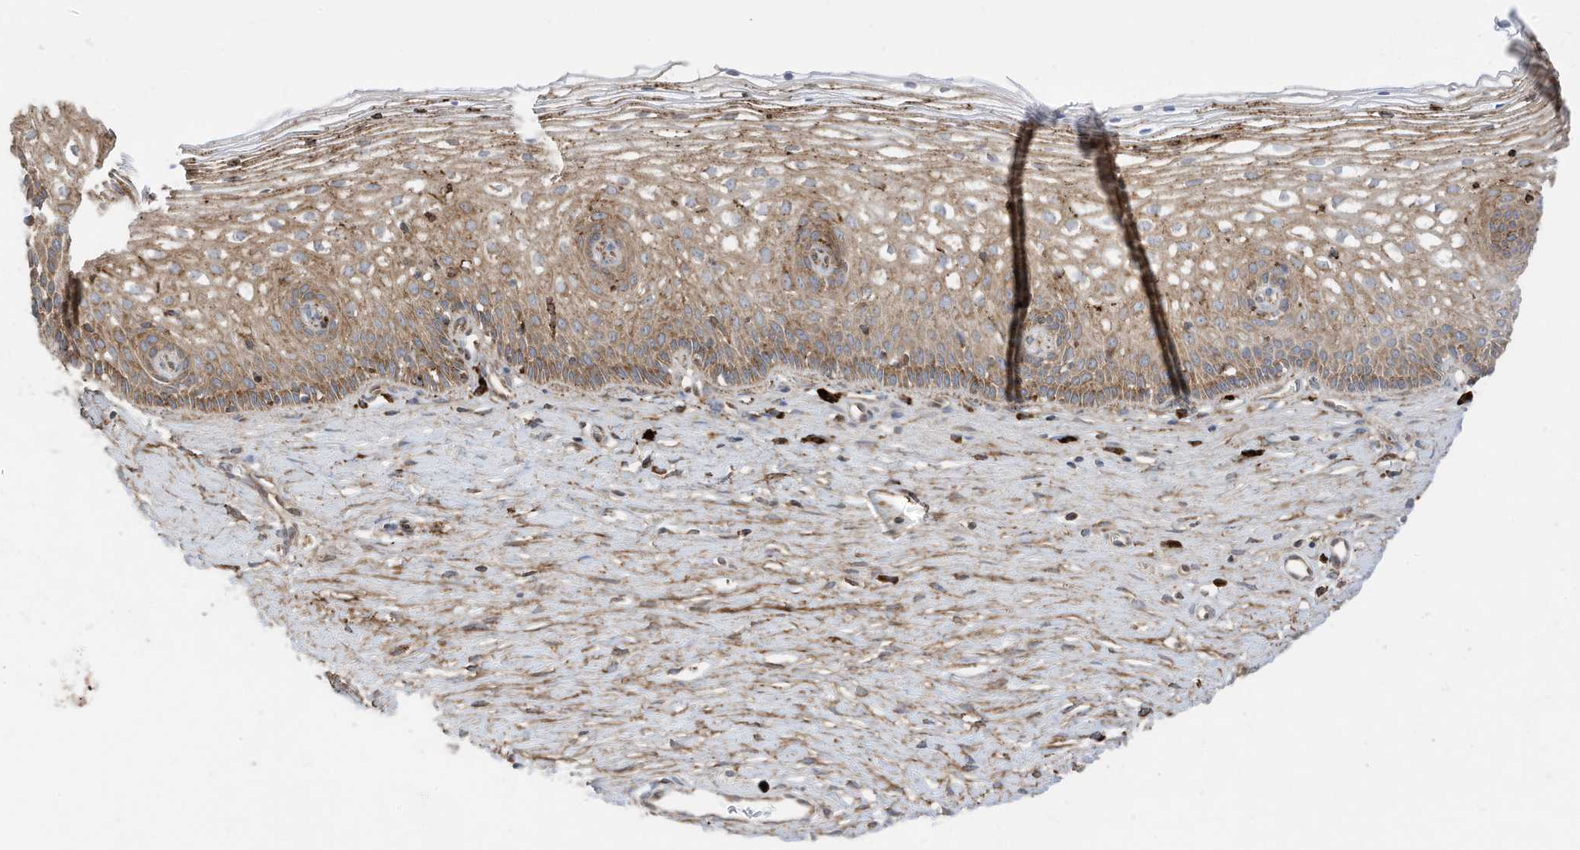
{"staining": {"intensity": "moderate", "quantity": ">75%", "location": "cytoplasmic/membranous"}, "tissue": "cervix", "cell_type": "Glandular cells", "image_type": "normal", "snomed": [{"axis": "morphology", "description": "Normal tissue, NOS"}, {"axis": "topography", "description": "Cervix"}], "caption": "Immunohistochemical staining of unremarkable human cervix reveals >75% levels of moderate cytoplasmic/membranous protein staining in approximately >75% of glandular cells.", "gene": "TRNAU1AP", "patient": {"sex": "female", "age": 33}}